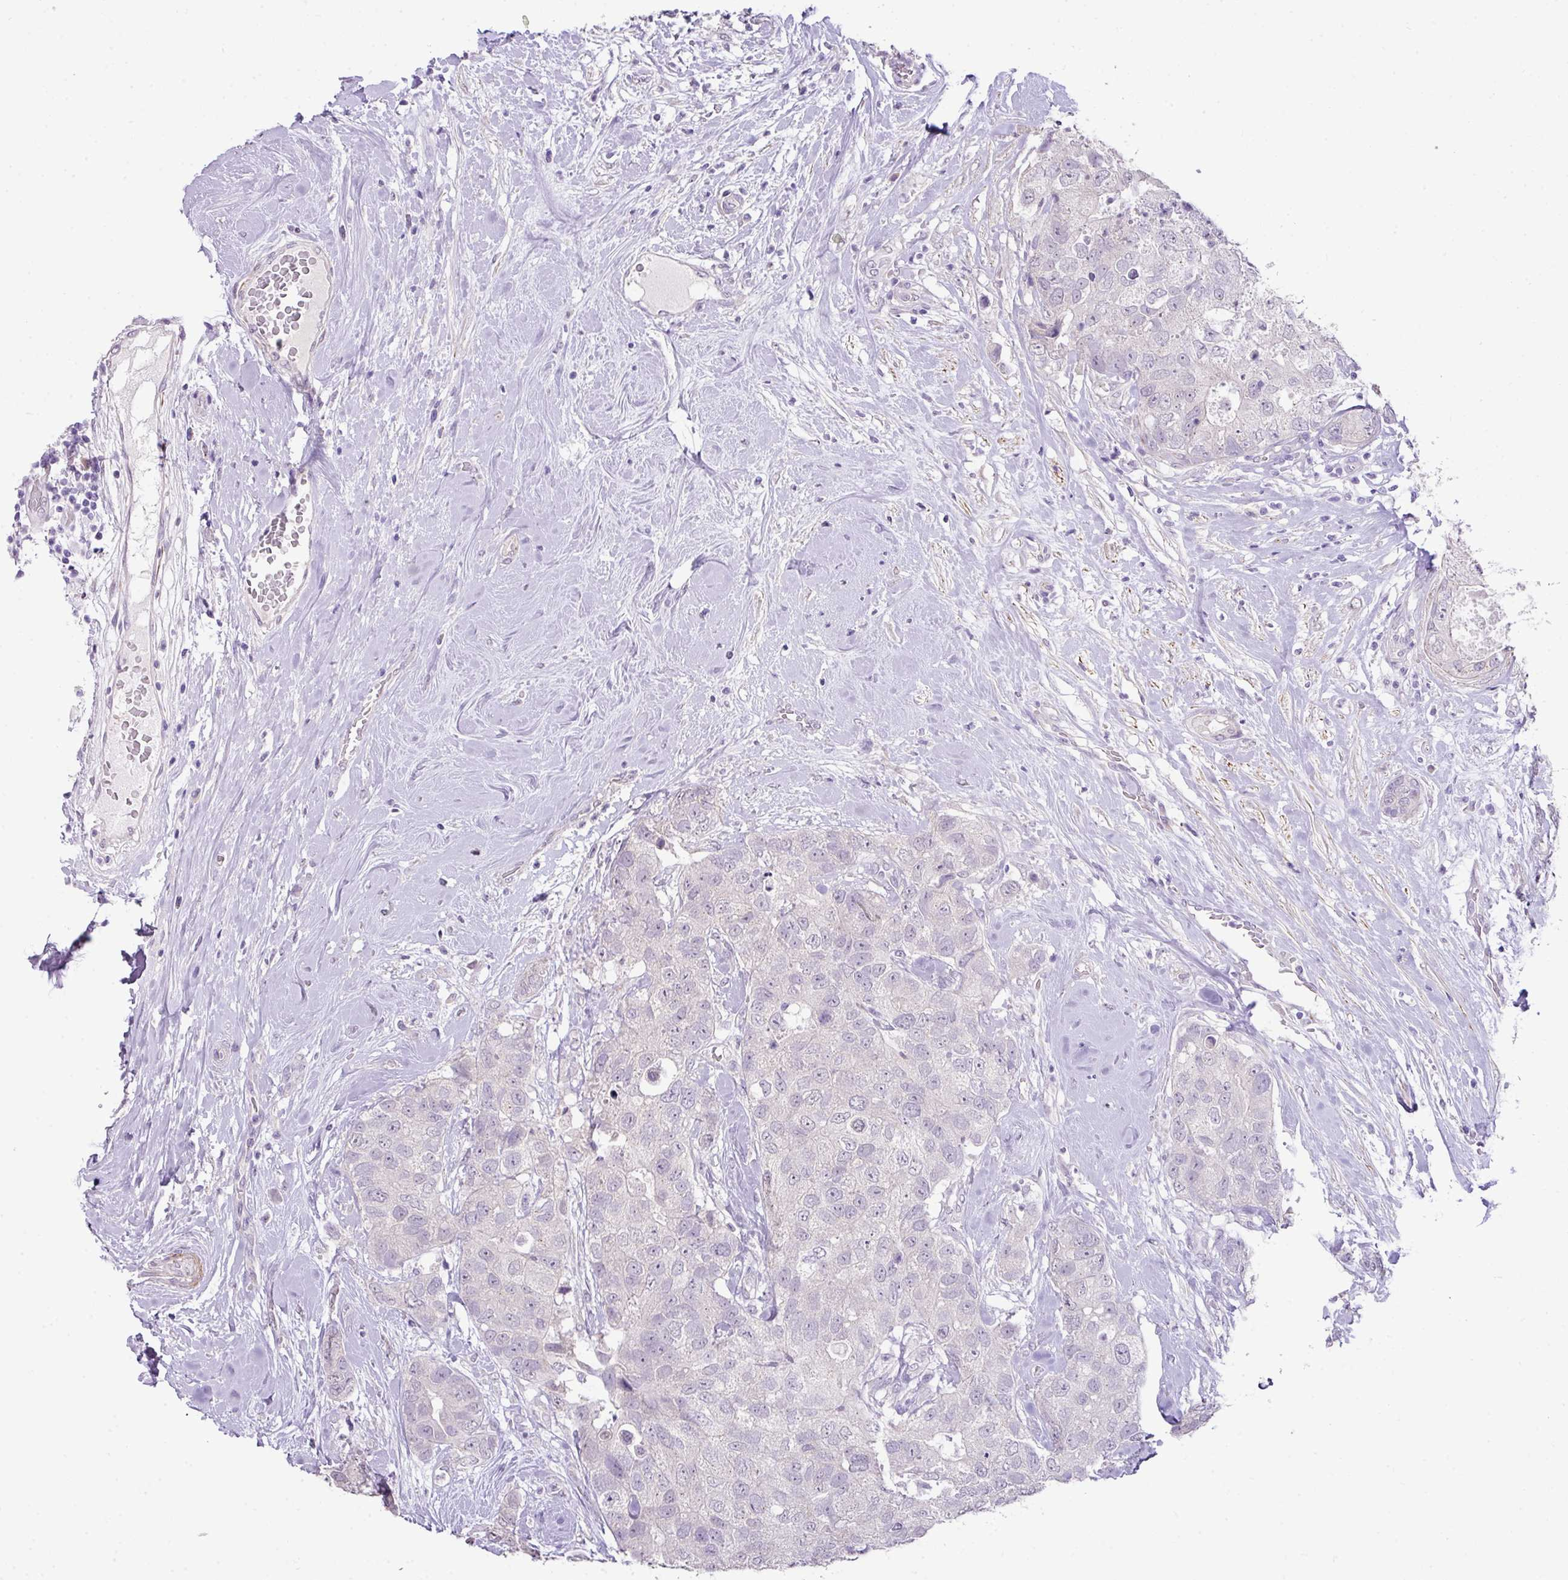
{"staining": {"intensity": "negative", "quantity": "none", "location": "none"}, "tissue": "breast cancer", "cell_type": "Tumor cells", "image_type": "cancer", "snomed": [{"axis": "morphology", "description": "Duct carcinoma"}, {"axis": "topography", "description": "Breast"}], "caption": "IHC of breast infiltrating ductal carcinoma shows no expression in tumor cells.", "gene": "DIP2A", "patient": {"sex": "female", "age": 62}}